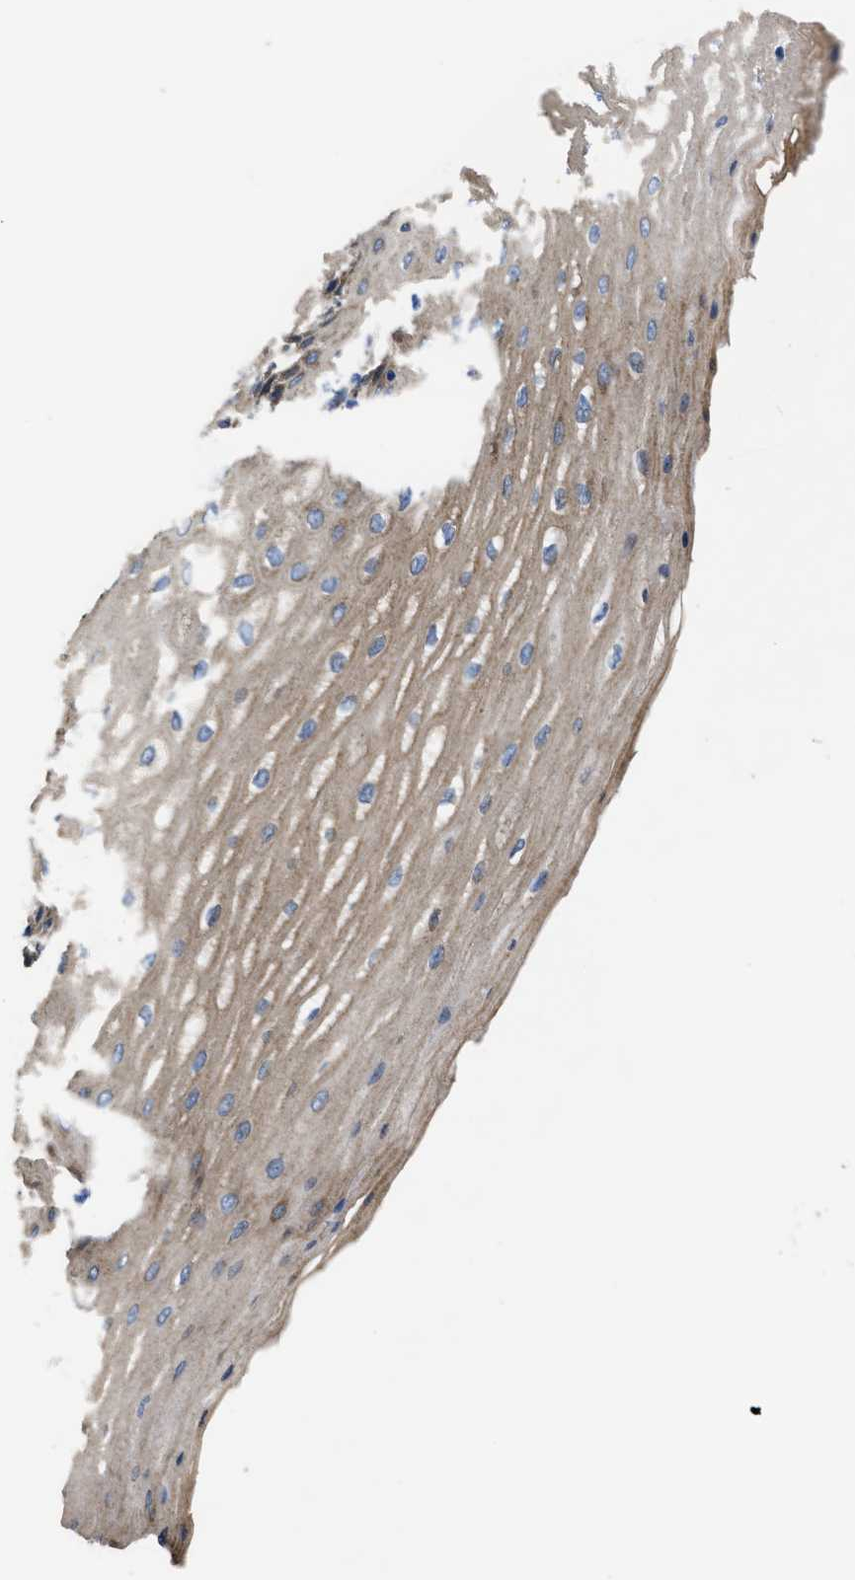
{"staining": {"intensity": "moderate", "quantity": ">75%", "location": "cytoplasmic/membranous"}, "tissue": "esophagus", "cell_type": "Squamous epithelial cells", "image_type": "normal", "snomed": [{"axis": "morphology", "description": "Normal tissue, NOS"}, {"axis": "topography", "description": "Esophagus"}], "caption": "Immunohistochemical staining of unremarkable human esophagus shows moderate cytoplasmic/membranous protein positivity in about >75% of squamous epithelial cells. The protein is shown in brown color, while the nuclei are stained blue.", "gene": "NT5E", "patient": {"sex": "male", "age": 54}}